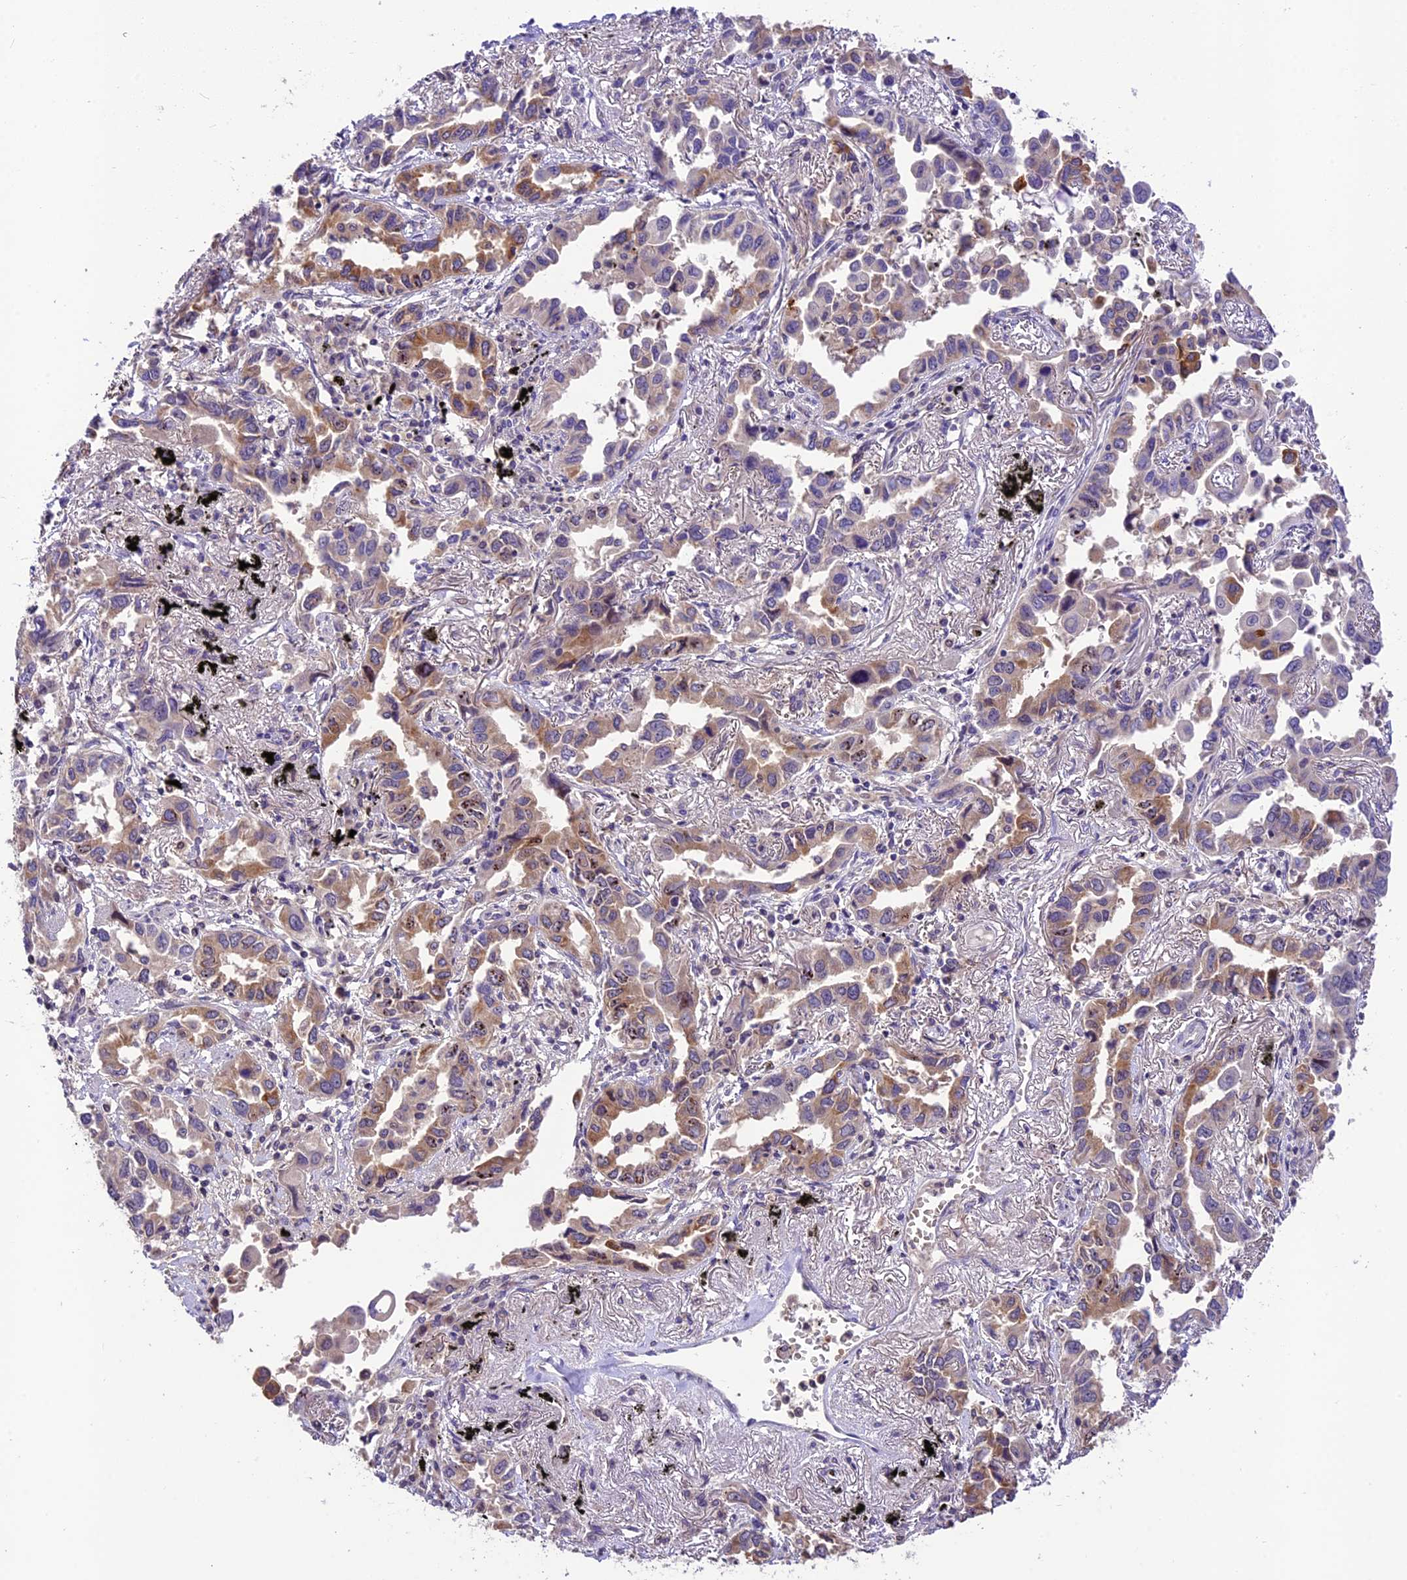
{"staining": {"intensity": "weak", "quantity": "25%-75%", "location": "cytoplasmic/membranous"}, "tissue": "lung cancer", "cell_type": "Tumor cells", "image_type": "cancer", "snomed": [{"axis": "morphology", "description": "Adenocarcinoma, NOS"}, {"axis": "topography", "description": "Lung"}], "caption": "Weak cytoplasmic/membranous positivity is appreciated in about 25%-75% of tumor cells in adenocarcinoma (lung).", "gene": "DGKH", "patient": {"sex": "male", "age": 67}}